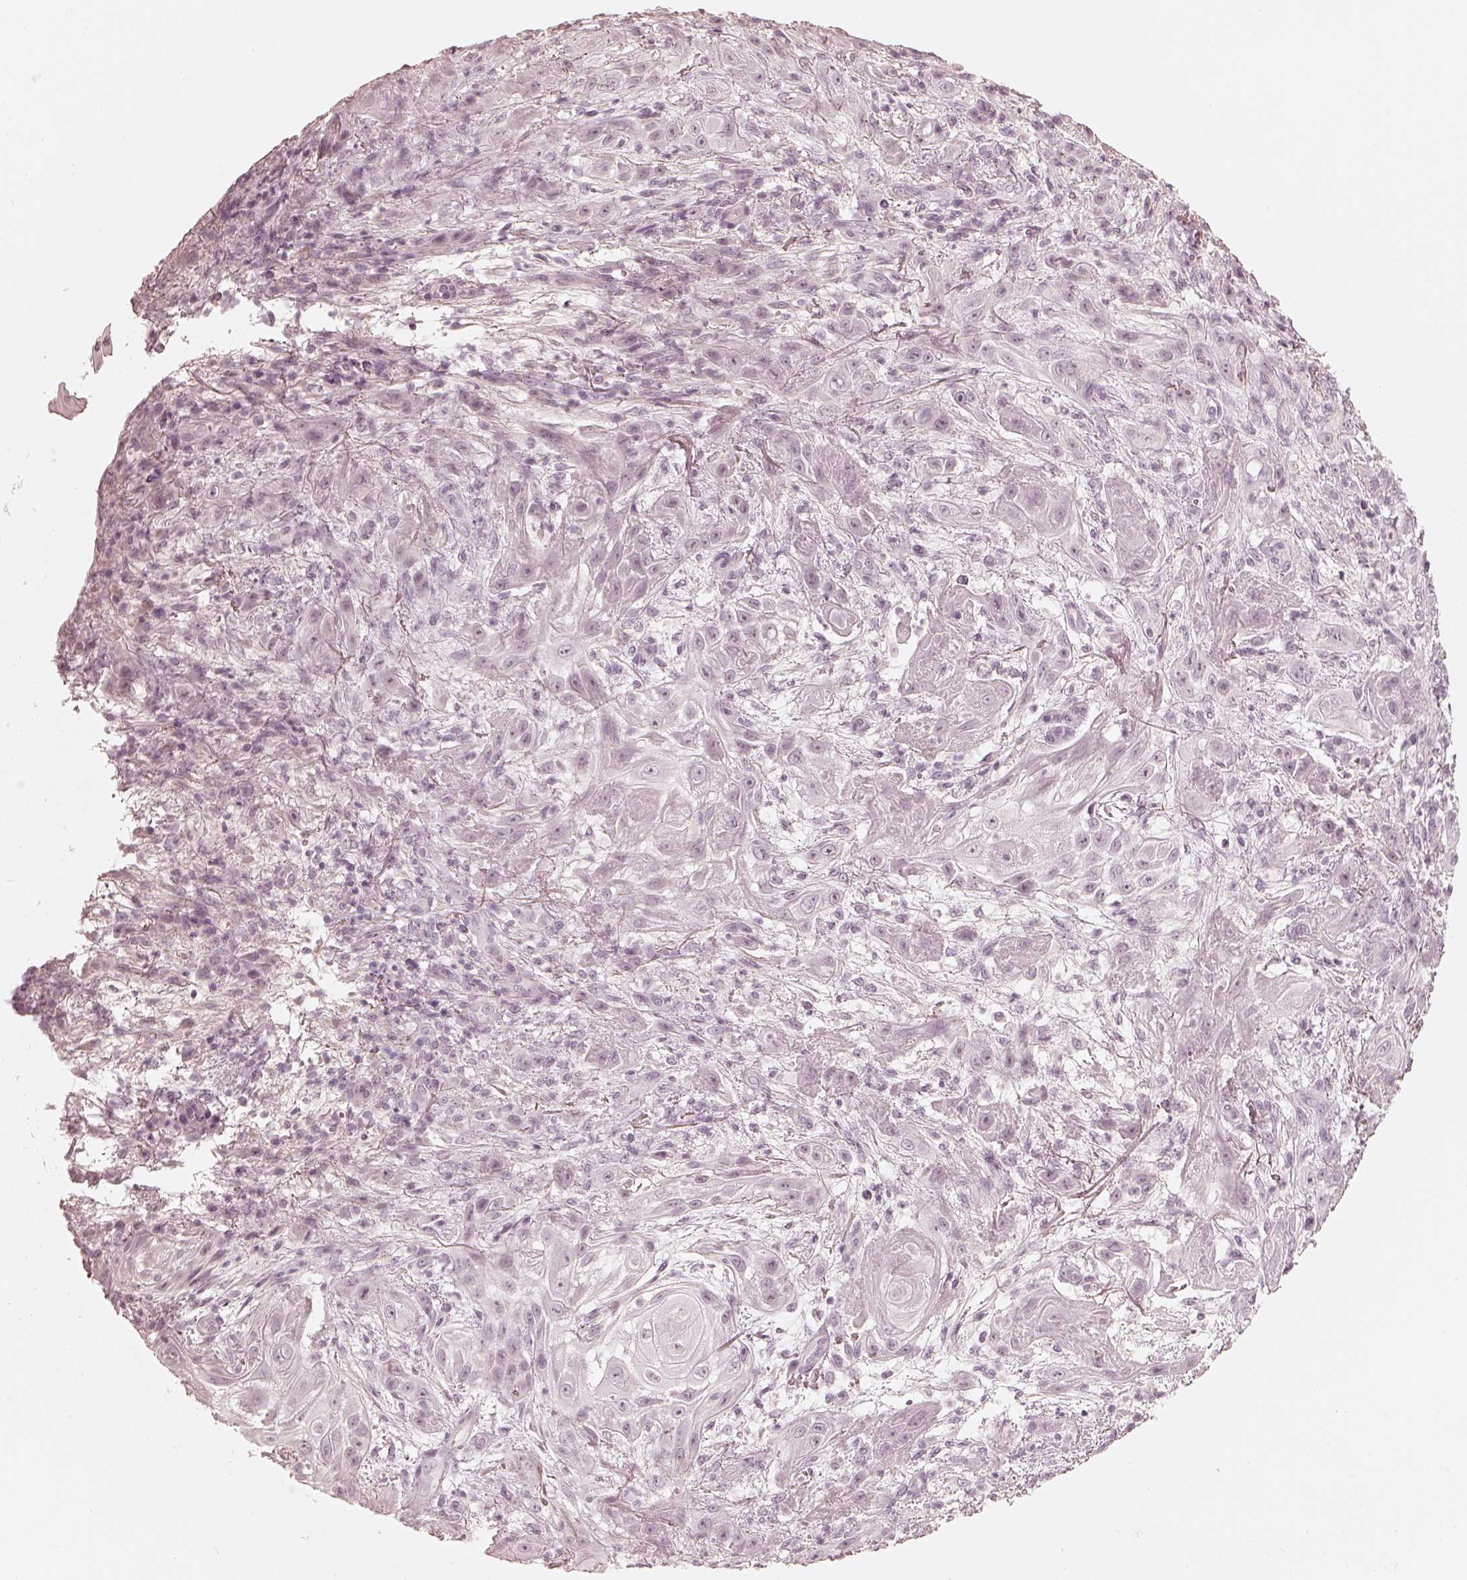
{"staining": {"intensity": "negative", "quantity": "none", "location": "none"}, "tissue": "skin cancer", "cell_type": "Tumor cells", "image_type": "cancer", "snomed": [{"axis": "morphology", "description": "Squamous cell carcinoma, NOS"}, {"axis": "topography", "description": "Skin"}], "caption": "There is no significant staining in tumor cells of skin cancer (squamous cell carcinoma).", "gene": "CALR3", "patient": {"sex": "male", "age": 62}}